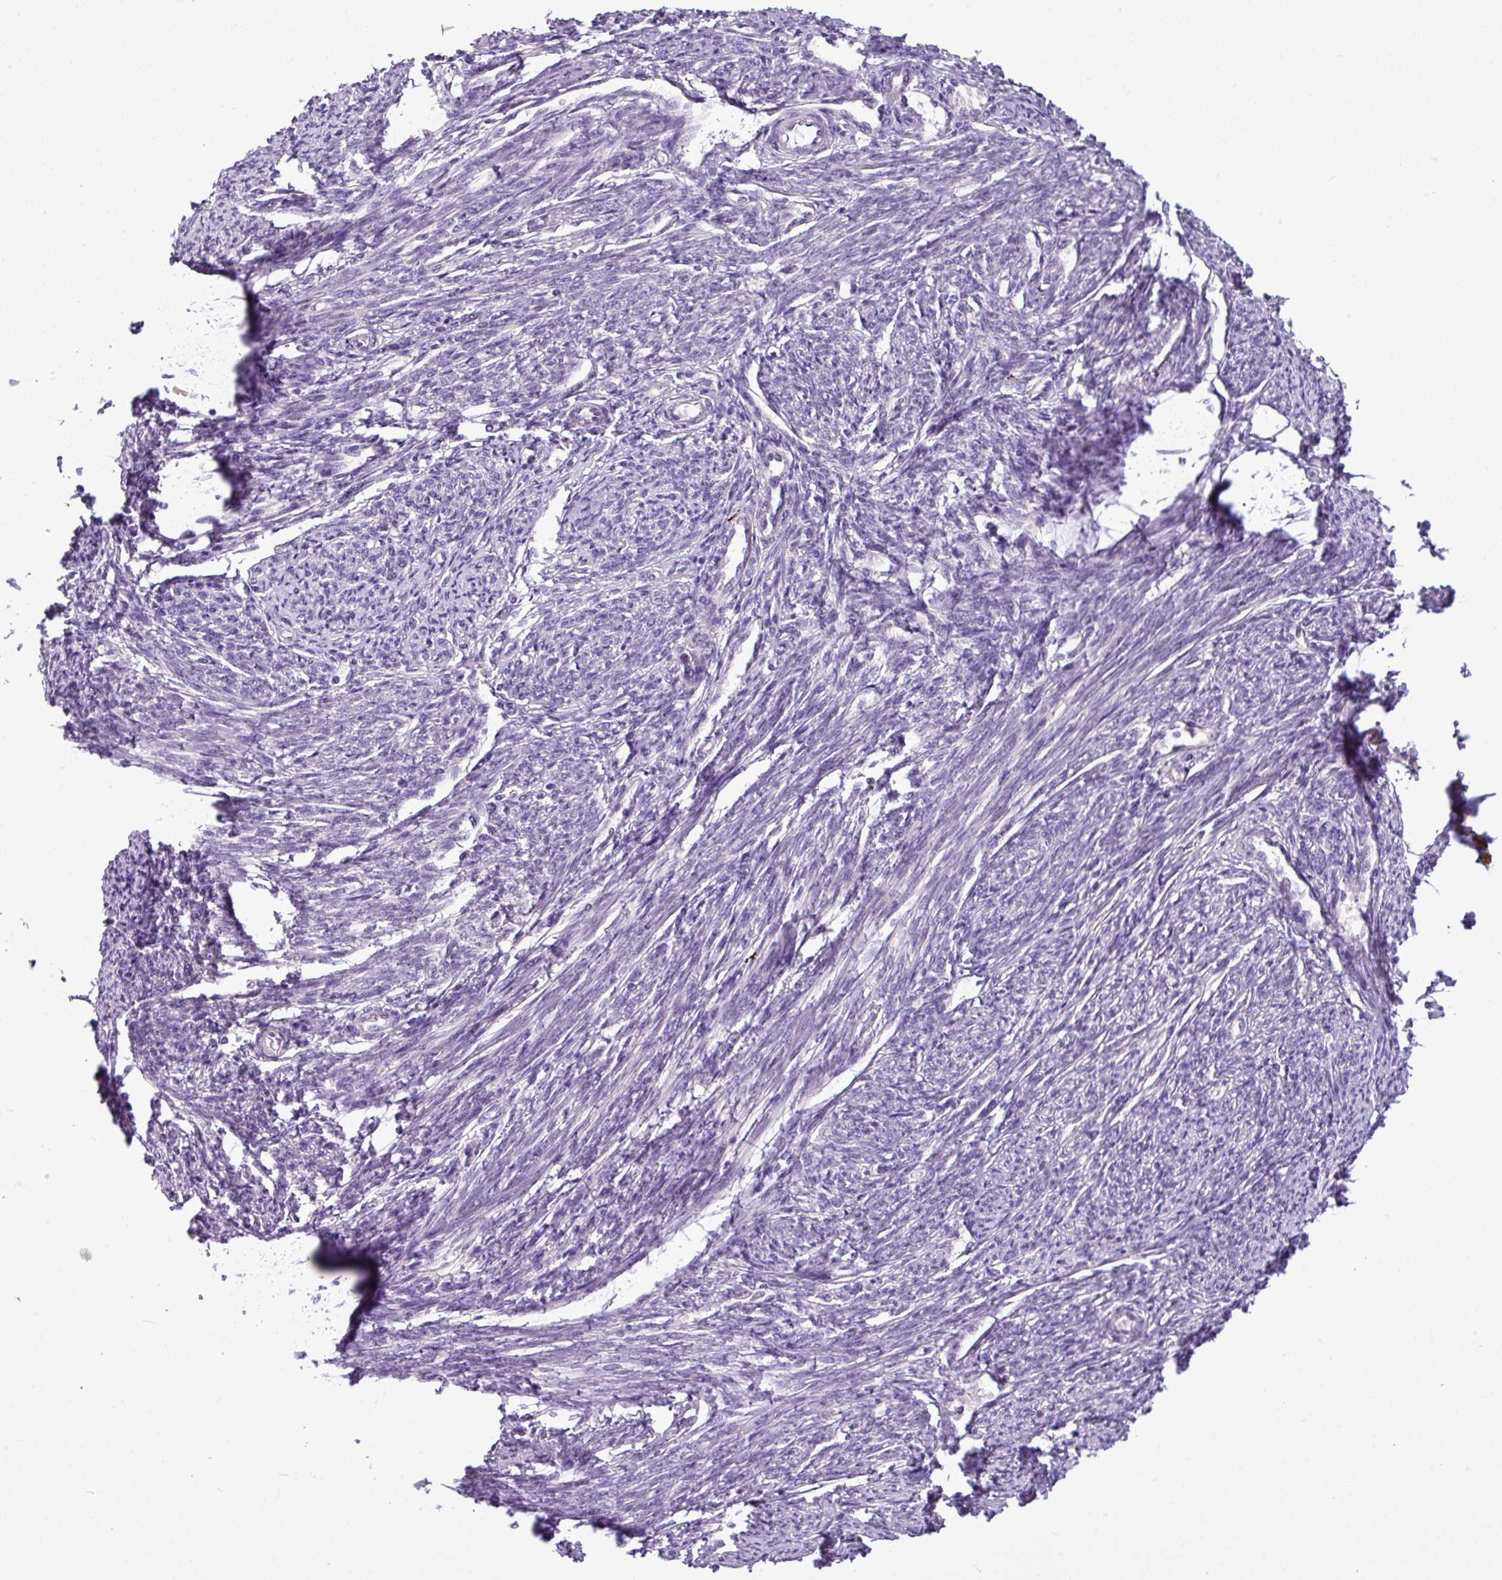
{"staining": {"intensity": "negative", "quantity": "none", "location": "none"}, "tissue": "smooth muscle", "cell_type": "Smooth muscle cells", "image_type": "normal", "snomed": [{"axis": "morphology", "description": "Normal tissue, NOS"}, {"axis": "topography", "description": "Smooth muscle"}, {"axis": "topography", "description": "Fallopian tube"}], "caption": "DAB immunohistochemical staining of normal smooth muscle demonstrates no significant staining in smooth muscle cells.", "gene": "IL17A", "patient": {"sex": "female", "age": 59}}